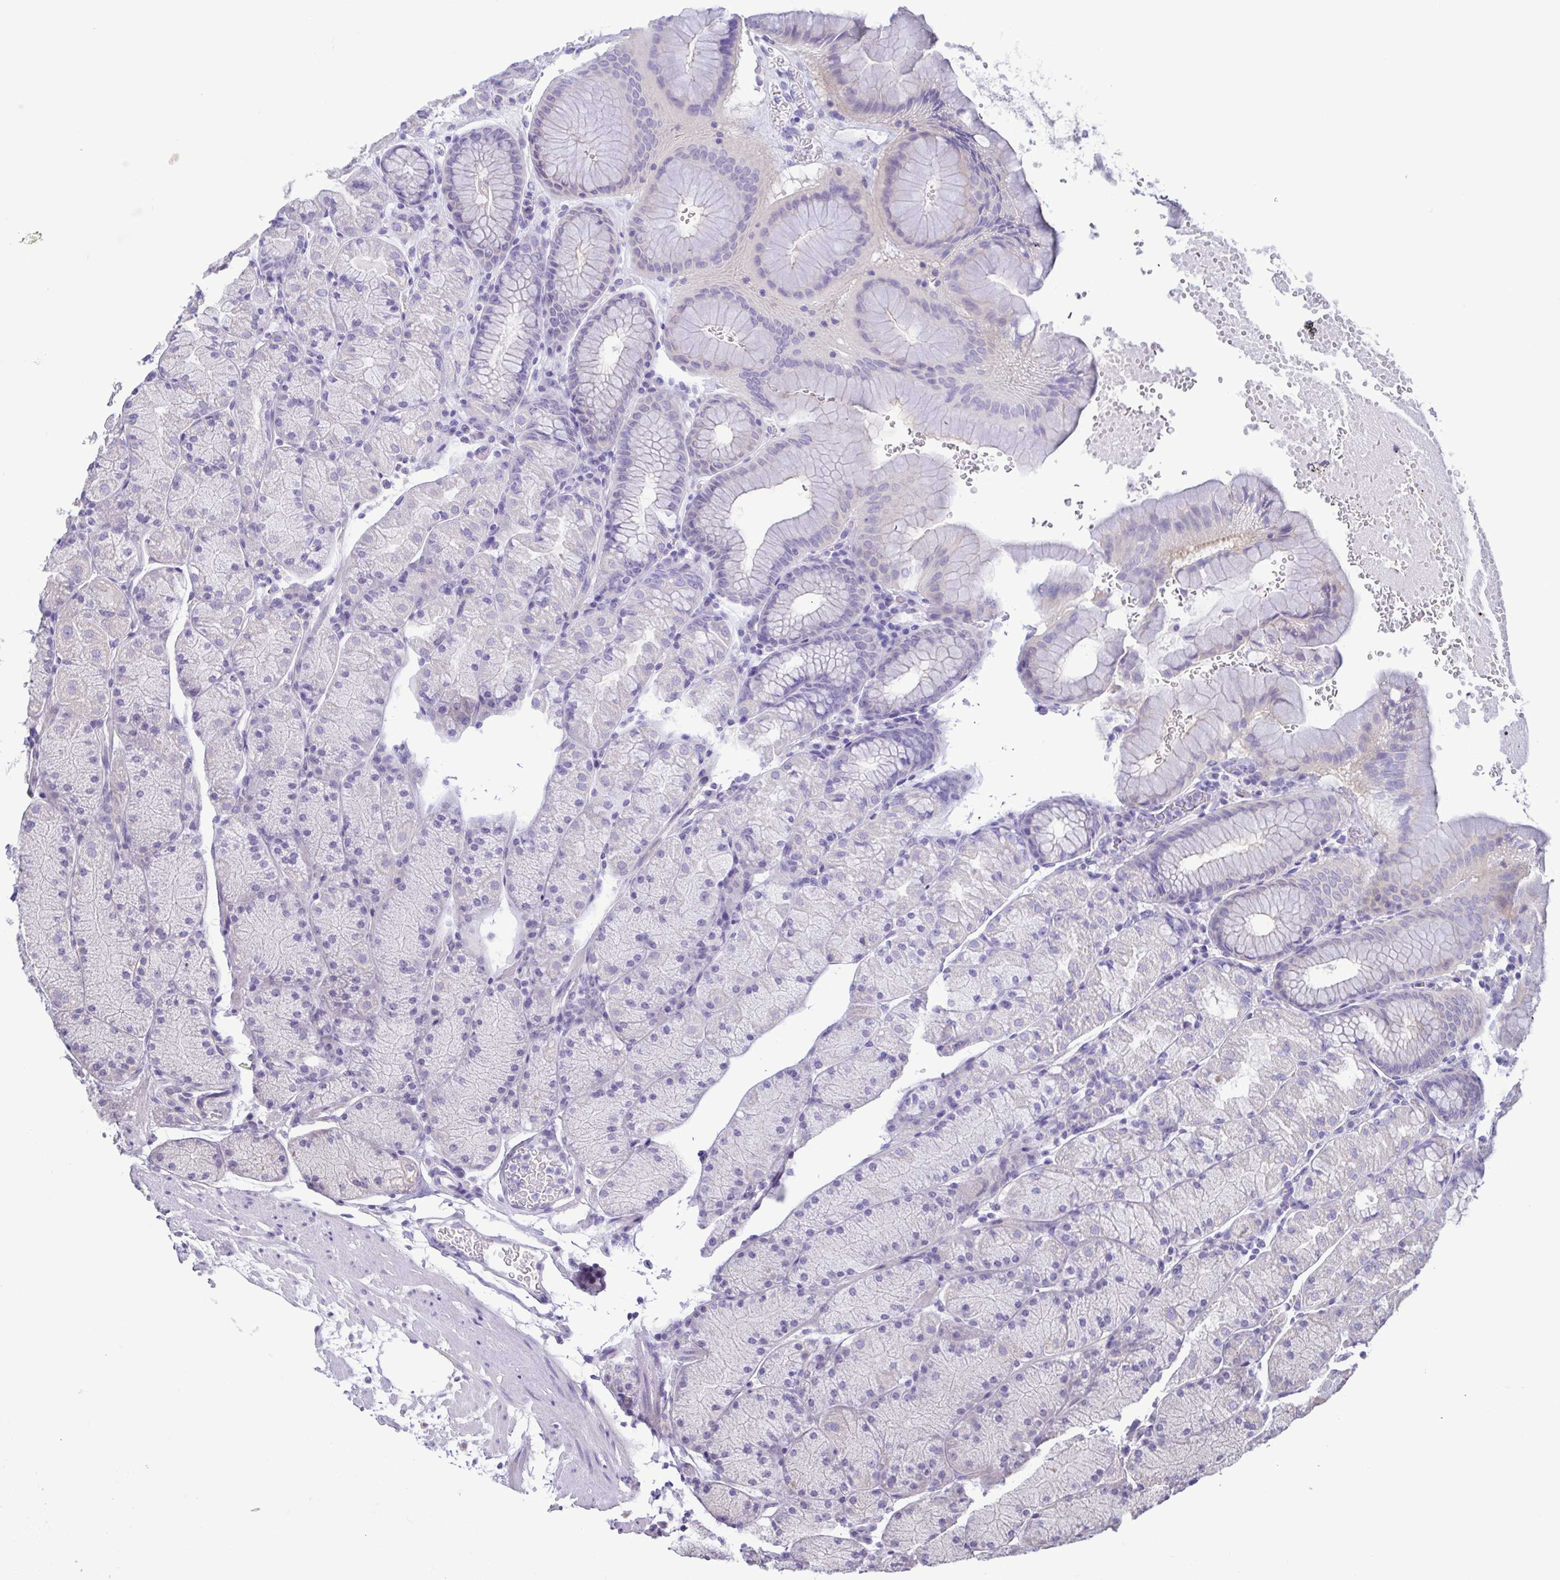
{"staining": {"intensity": "weak", "quantity": "<25%", "location": "cytoplasmic/membranous"}, "tissue": "stomach", "cell_type": "Glandular cells", "image_type": "normal", "snomed": [{"axis": "morphology", "description": "Normal tissue, NOS"}, {"axis": "topography", "description": "Stomach, upper"}, {"axis": "topography", "description": "Stomach"}], "caption": "An IHC micrograph of normal stomach is shown. There is no staining in glandular cells of stomach. (Stains: DAB immunohistochemistry with hematoxylin counter stain, Microscopy: brightfield microscopy at high magnification).", "gene": "LMF2", "patient": {"sex": "male", "age": 76}}